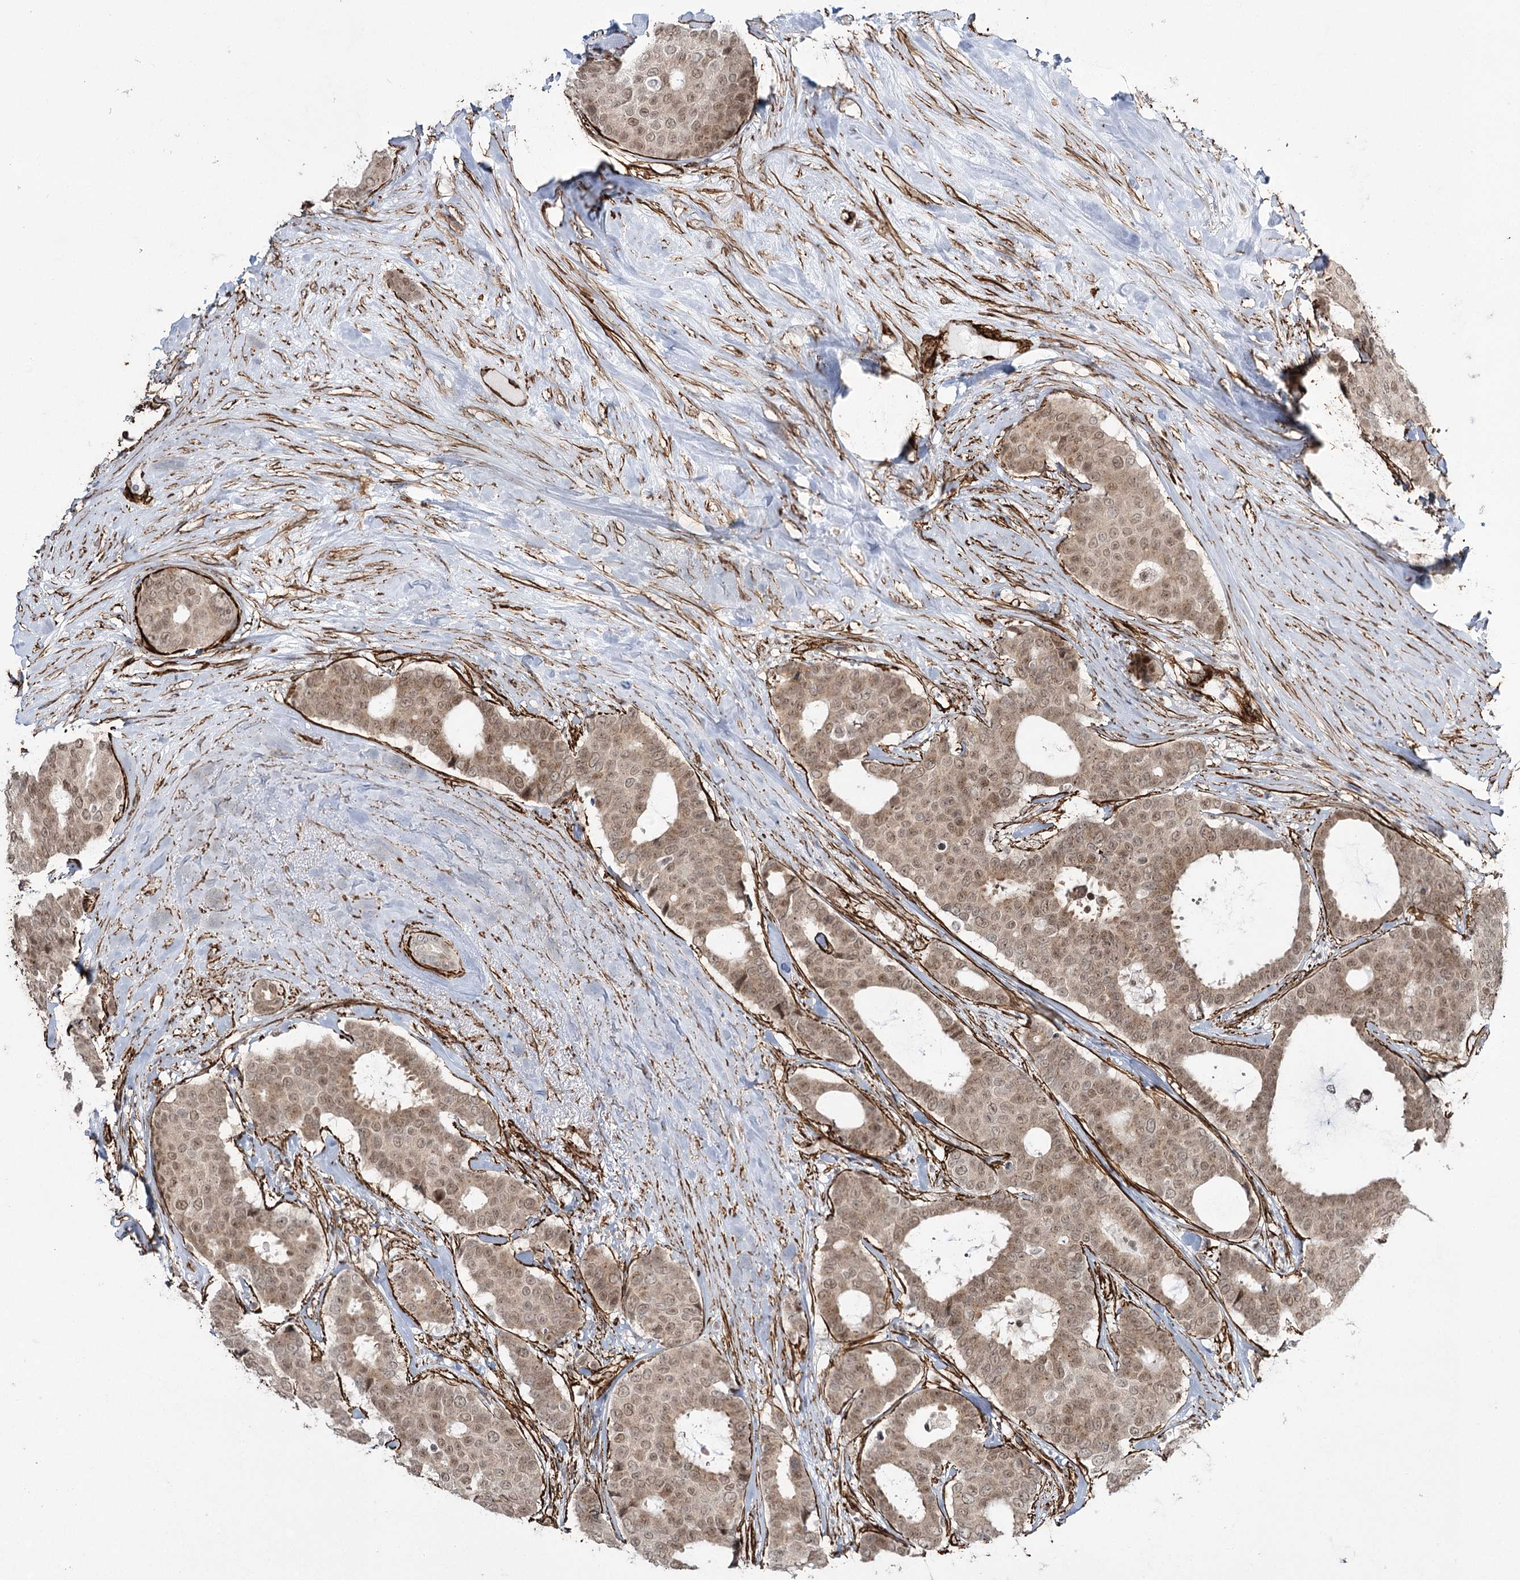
{"staining": {"intensity": "moderate", "quantity": "25%-75%", "location": "cytoplasmic/membranous,nuclear"}, "tissue": "breast cancer", "cell_type": "Tumor cells", "image_type": "cancer", "snomed": [{"axis": "morphology", "description": "Duct carcinoma"}, {"axis": "topography", "description": "Breast"}], "caption": "DAB (3,3'-diaminobenzidine) immunohistochemical staining of breast cancer (invasive ductal carcinoma) exhibits moderate cytoplasmic/membranous and nuclear protein staining in approximately 25%-75% of tumor cells.", "gene": "CWF19L1", "patient": {"sex": "female", "age": 75}}